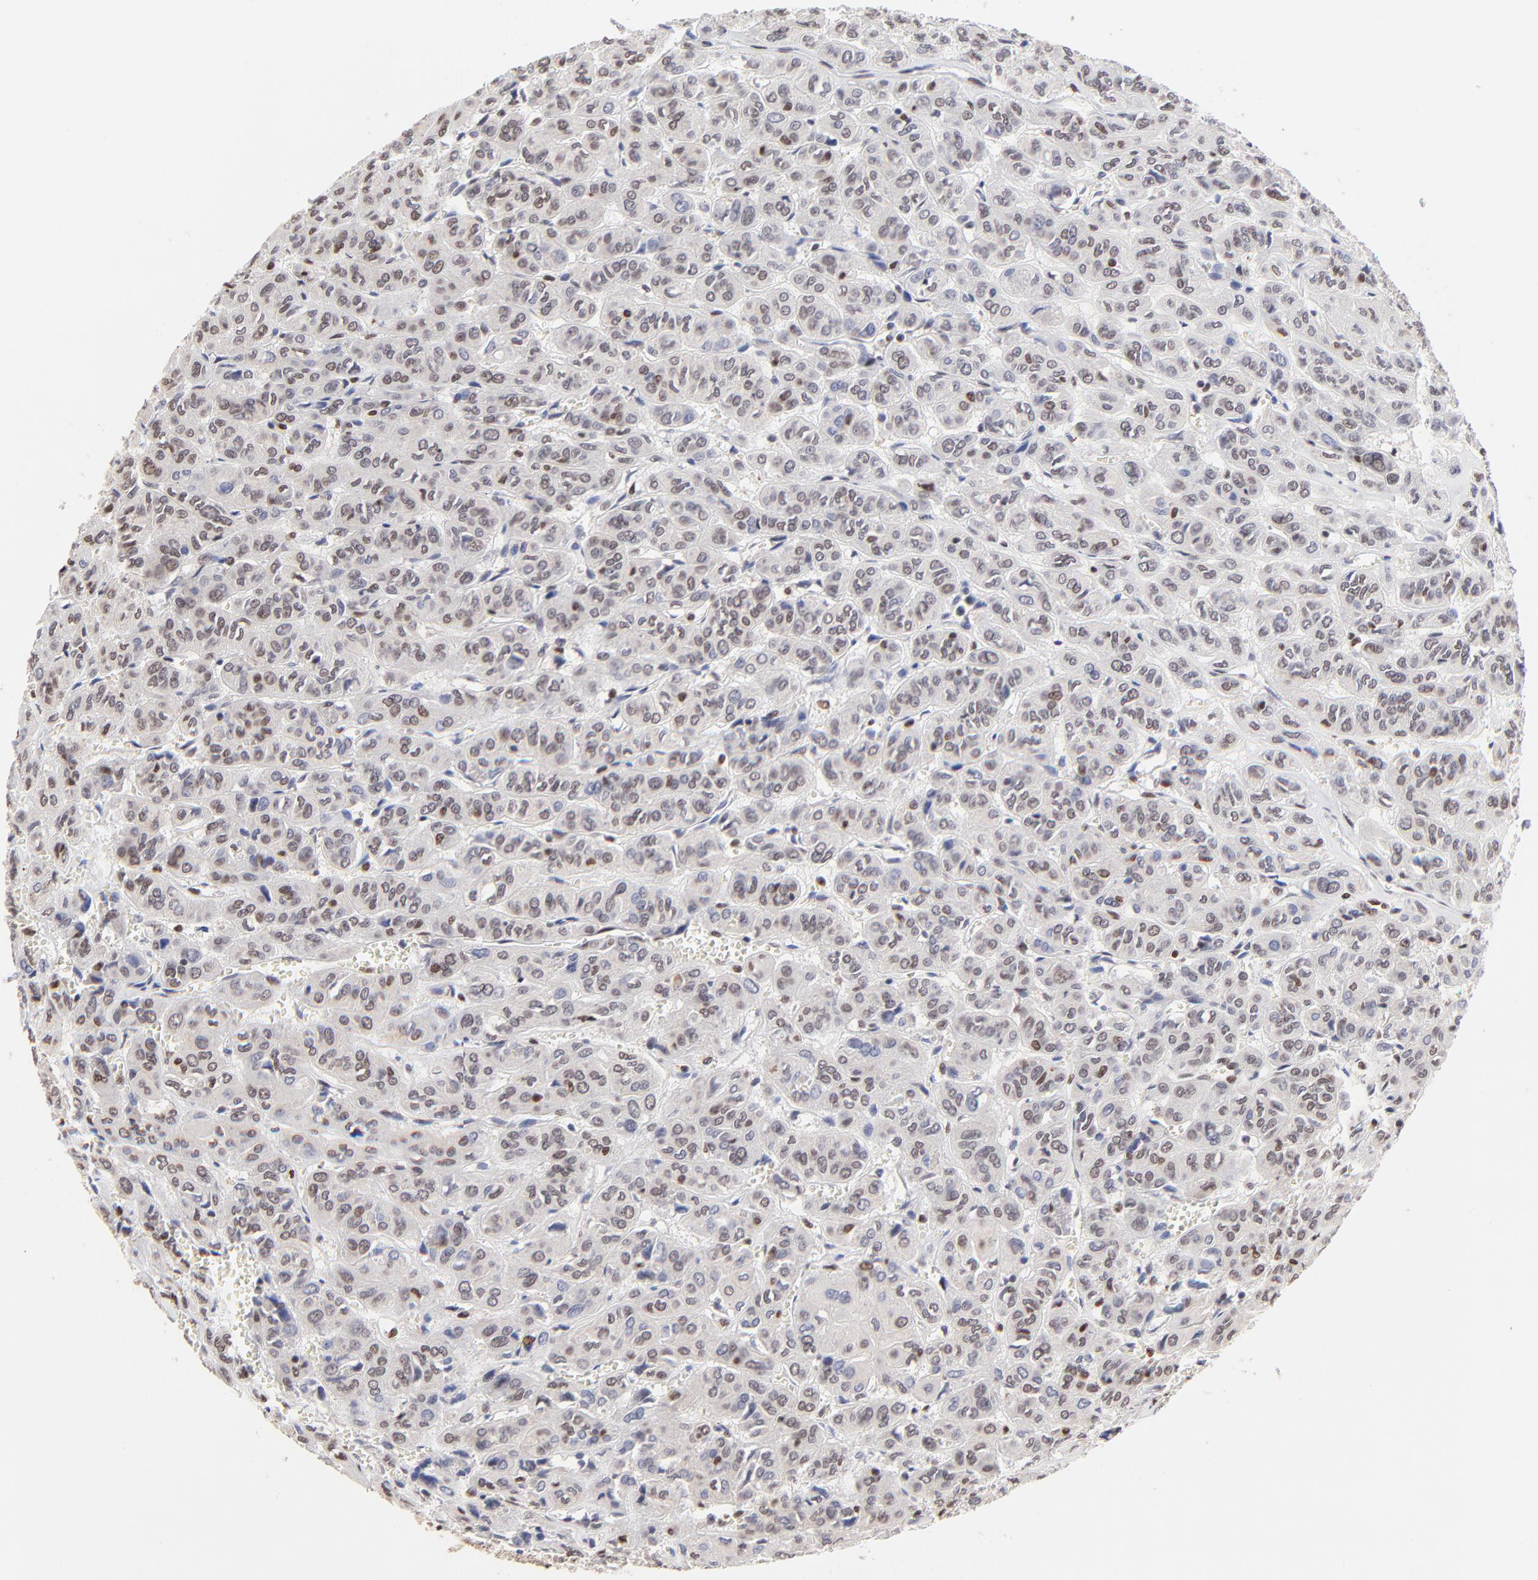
{"staining": {"intensity": "weak", "quantity": "<25%", "location": "nuclear"}, "tissue": "thyroid cancer", "cell_type": "Tumor cells", "image_type": "cancer", "snomed": [{"axis": "morphology", "description": "Follicular adenoma carcinoma, NOS"}, {"axis": "topography", "description": "Thyroid gland"}], "caption": "This is a photomicrograph of immunohistochemistry (IHC) staining of thyroid cancer, which shows no expression in tumor cells. The staining is performed using DAB brown chromogen with nuclei counter-stained in using hematoxylin.", "gene": "DSN1", "patient": {"sex": "female", "age": 71}}